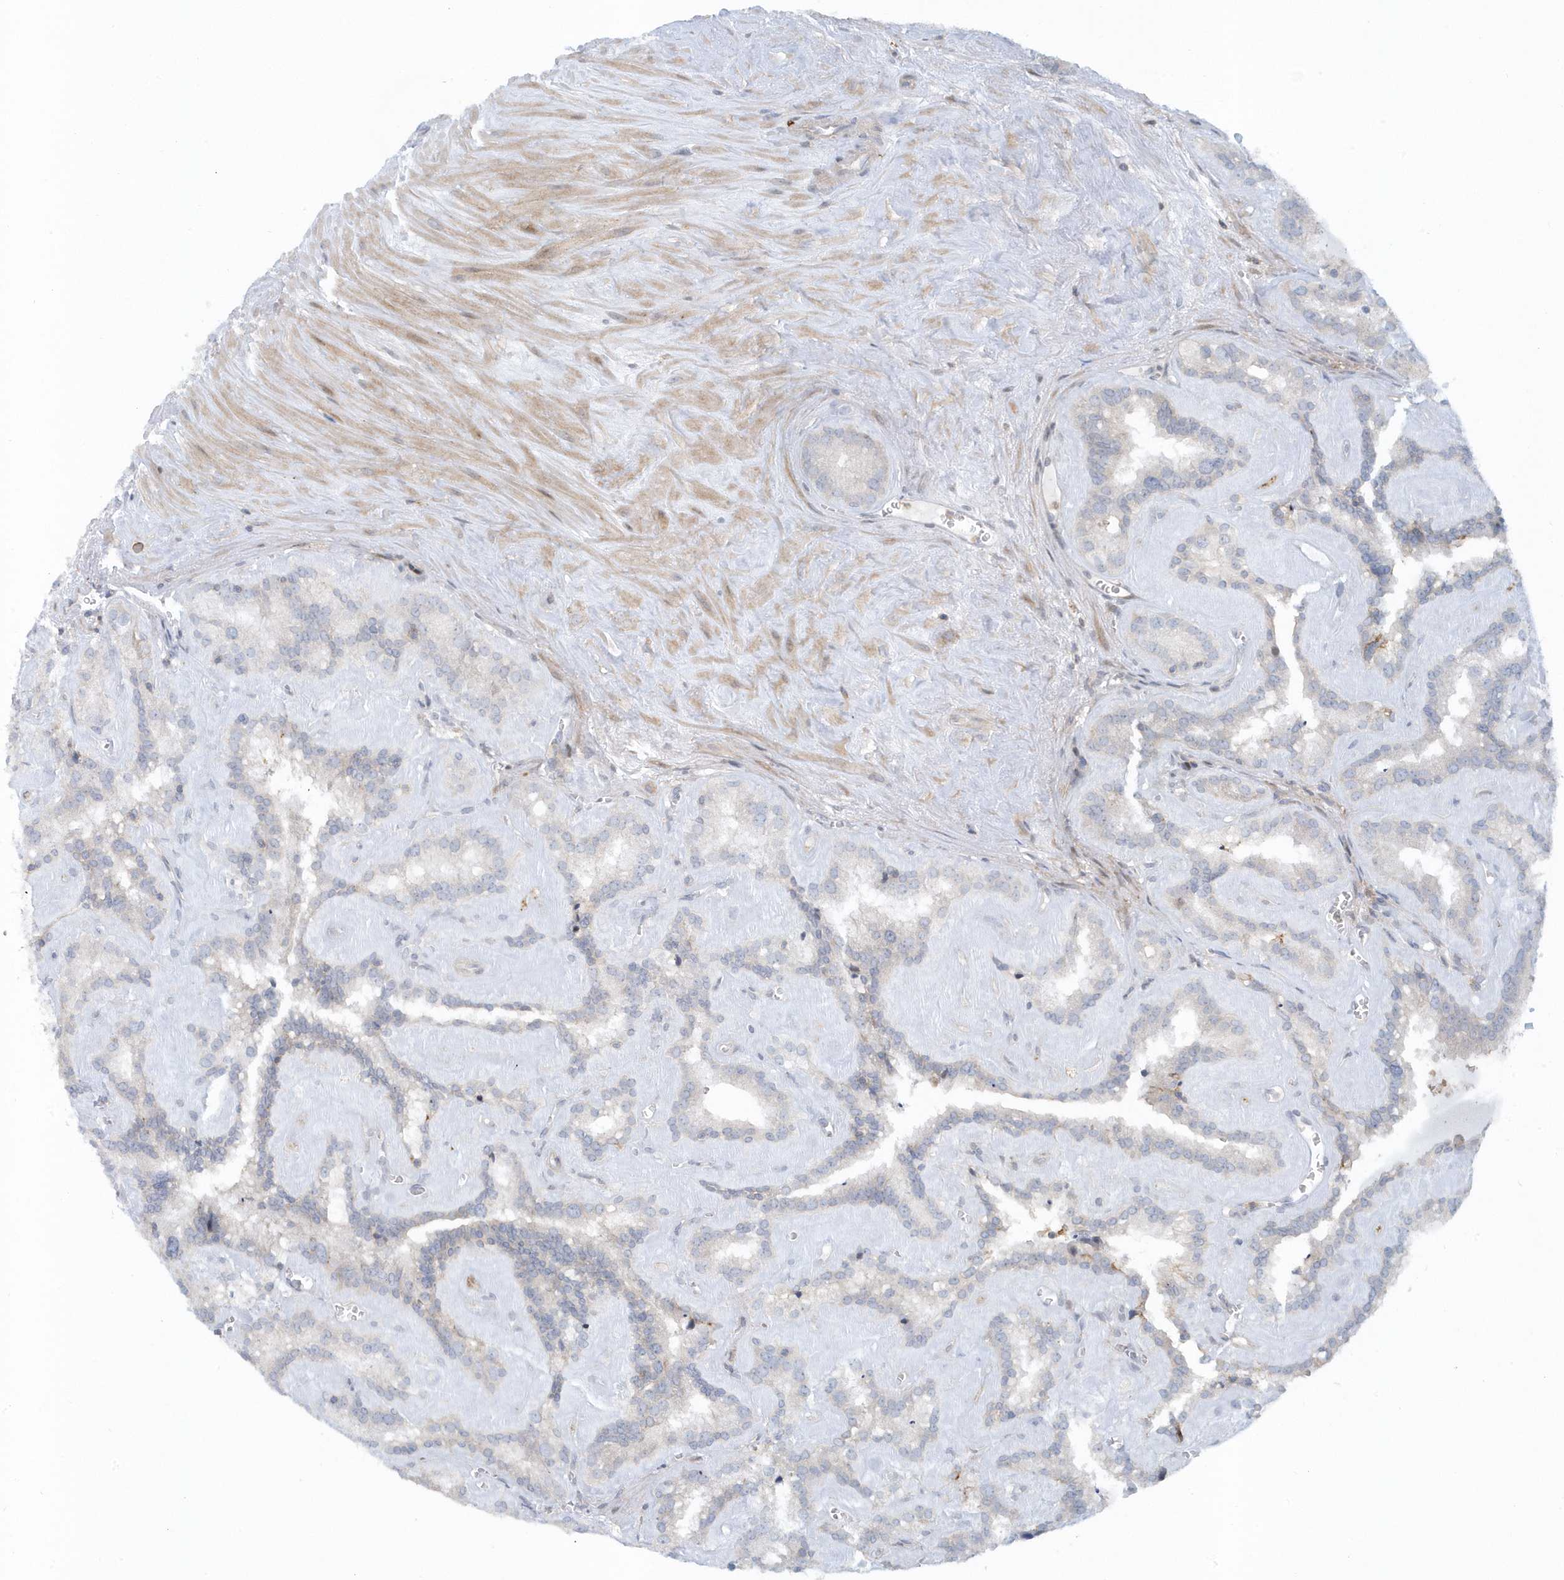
{"staining": {"intensity": "negative", "quantity": "none", "location": "none"}, "tissue": "seminal vesicle", "cell_type": "Glandular cells", "image_type": "normal", "snomed": [{"axis": "morphology", "description": "Normal tissue, NOS"}, {"axis": "topography", "description": "Prostate"}, {"axis": "topography", "description": "Seminal veicle"}], "caption": "DAB (3,3'-diaminobenzidine) immunohistochemical staining of normal human seminal vesicle demonstrates no significant expression in glandular cells.", "gene": "CACNB2", "patient": {"sex": "male", "age": 59}}